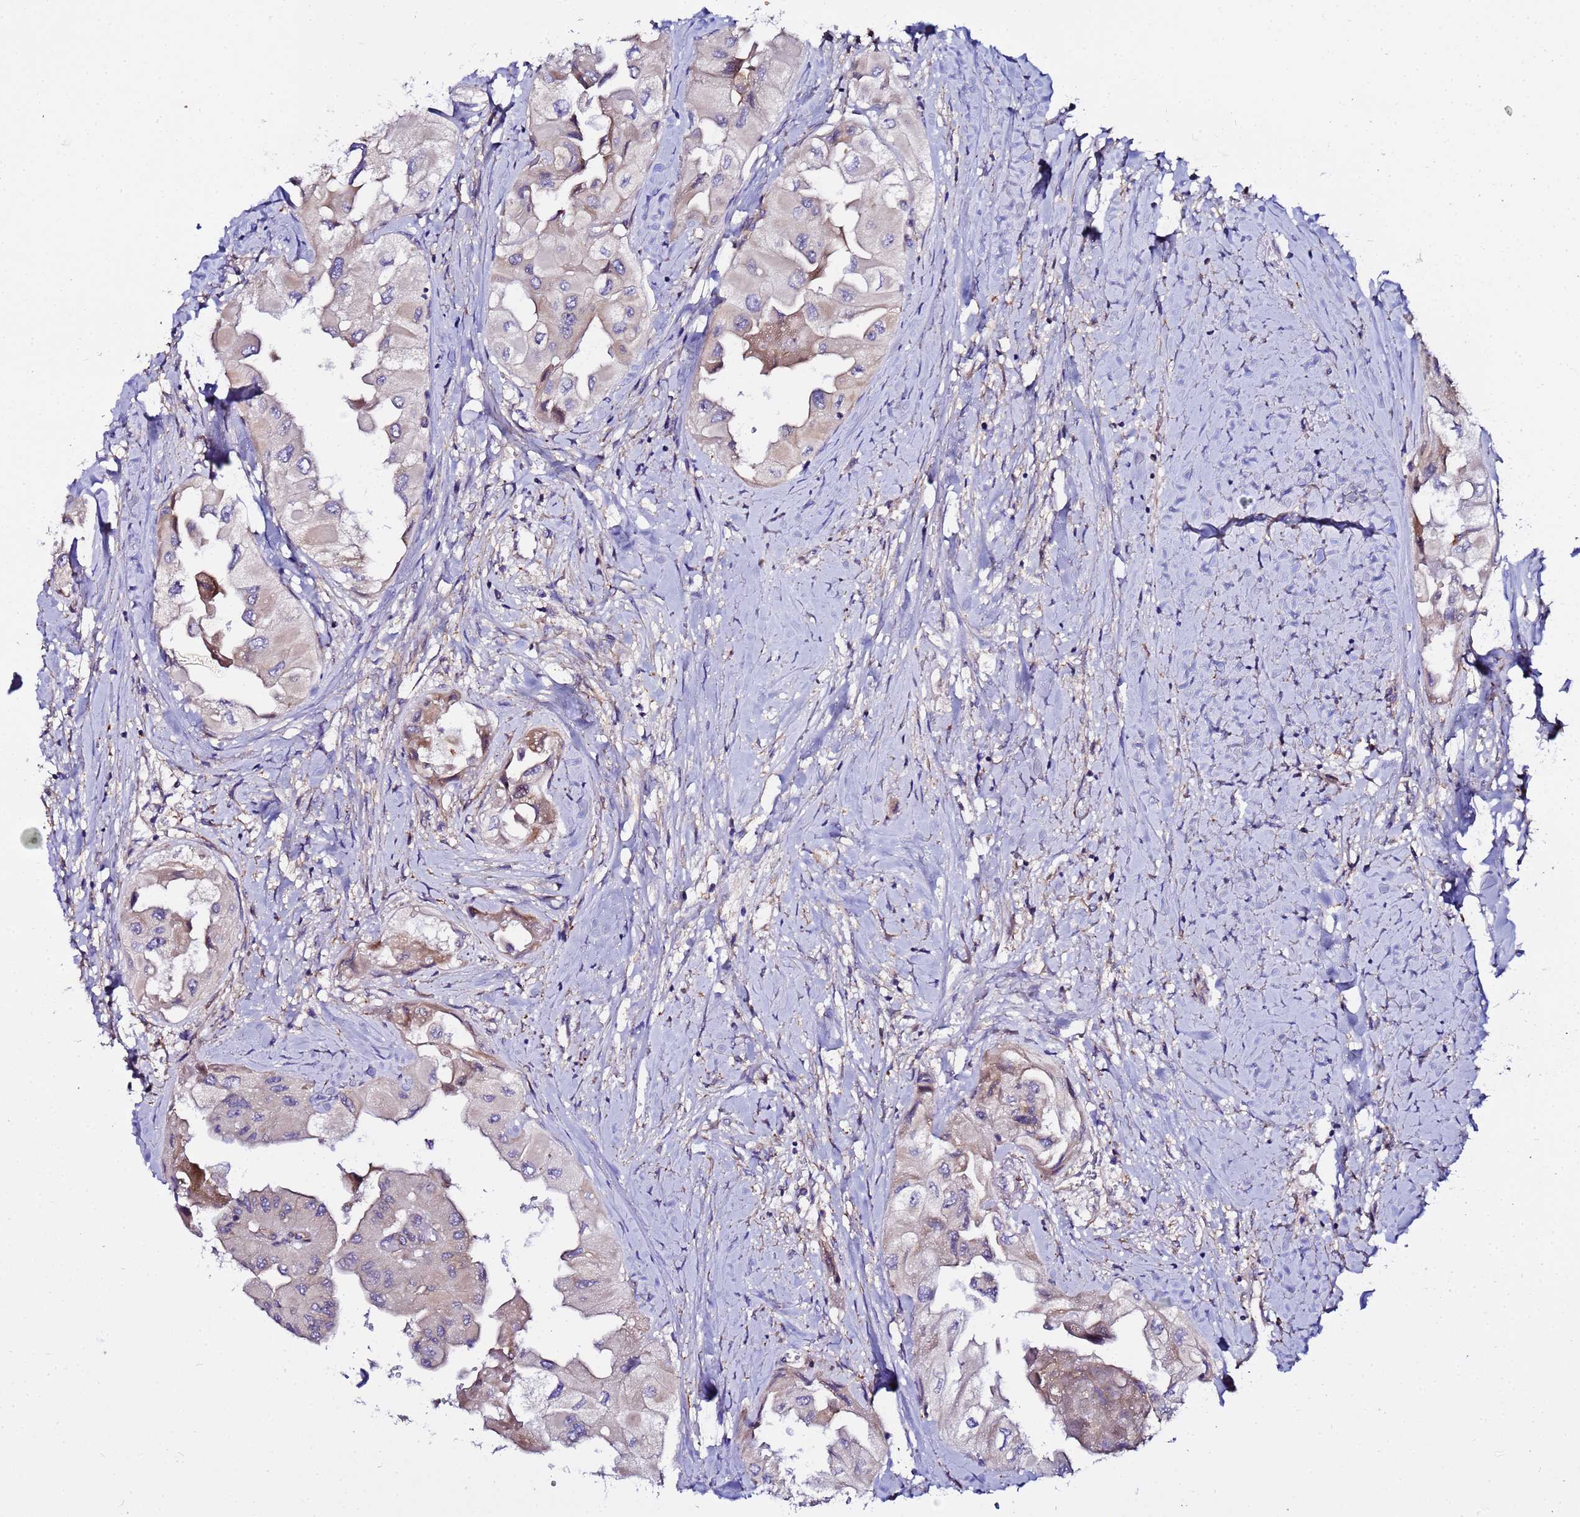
{"staining": {"intensity": "negative", "quantity": "none", "location": "none"}, "tissue": "thyroid cancer", "cell_type": "Tumor cells", "image_type": "cancer", "snomed": [{"axis": "morphology", "description": "Normal tissue, NOS"}, {"axis": "morphology", "description": "Papillary adenocarcinoma, NOS"}, {"axis": "topography", "description": "Thyroid gland"}], "caption": "A high-resolution image shows immunohistochemistry (IHC) staining of papillary adenocarcinoma (thyroid), which demonstrates no significant expression in tumor cells.", "gene": "JRKL", "patient": {"sex": "female", "age": 59}}